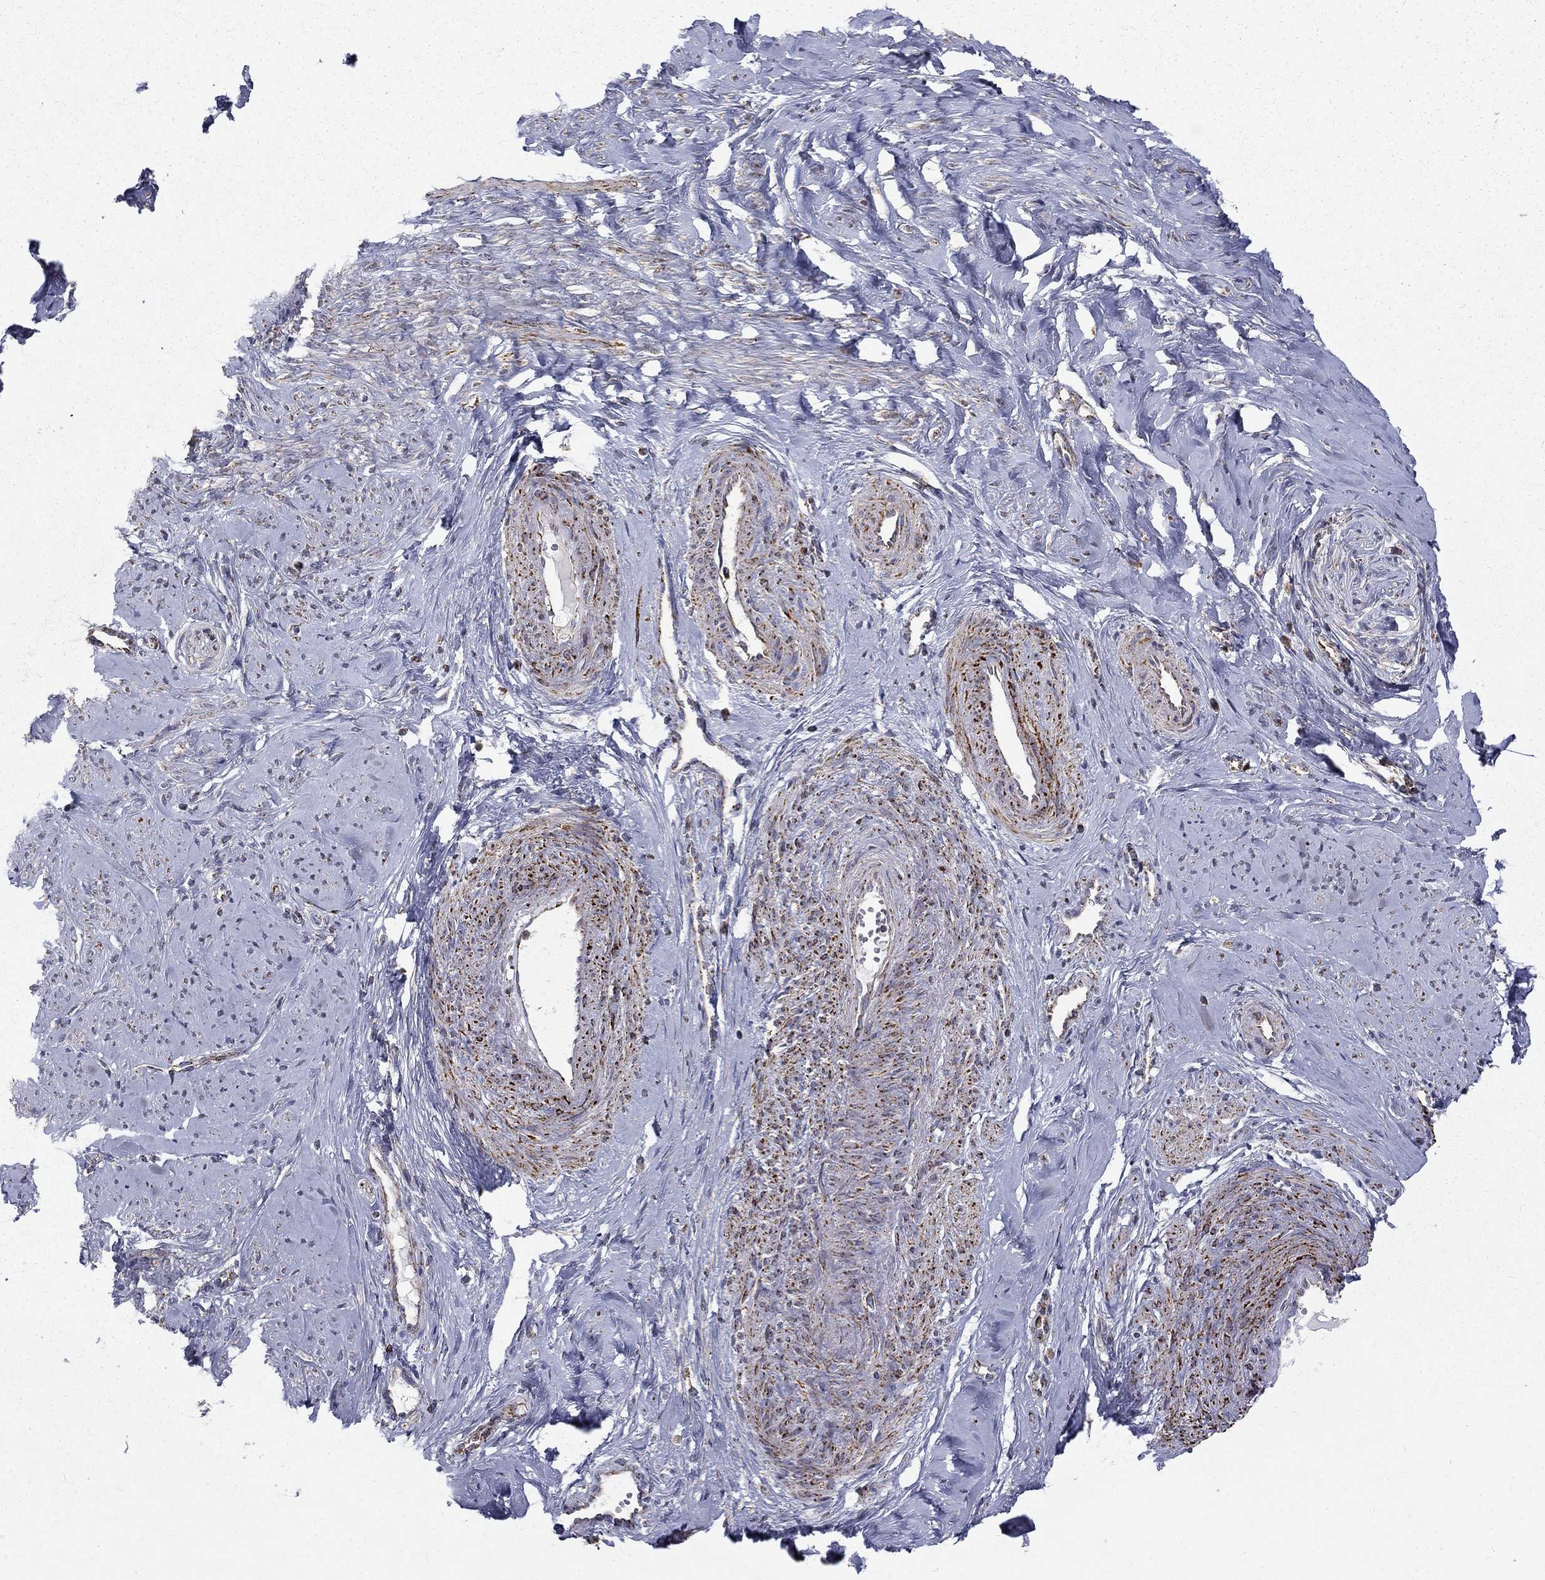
{"staining": {"intensity": "strong", "quantity": ">75%", "location": "cytoplasmic/membranous"}, "tissue": "smooth muscle", "cell_type": "Smooth muscle cells", "image_type": "normal", "snomed": [{"axis": "morphology", "description": "Normal tissue, NOS"}, {"axis": "topography", "description": "Smooth muscle"}], "caption": "Protein expression analysis of normal smooth muscle displays strong cytoplasmic/membranous positivity in about >75% of smooth muscle cells. Using DAB (brown) and hematoxylin (blue) stains, captured at high magnification using brightfield microscopy.", "gene": "ALDH1B1", "patient": {"sex": "female", "age": 48}}